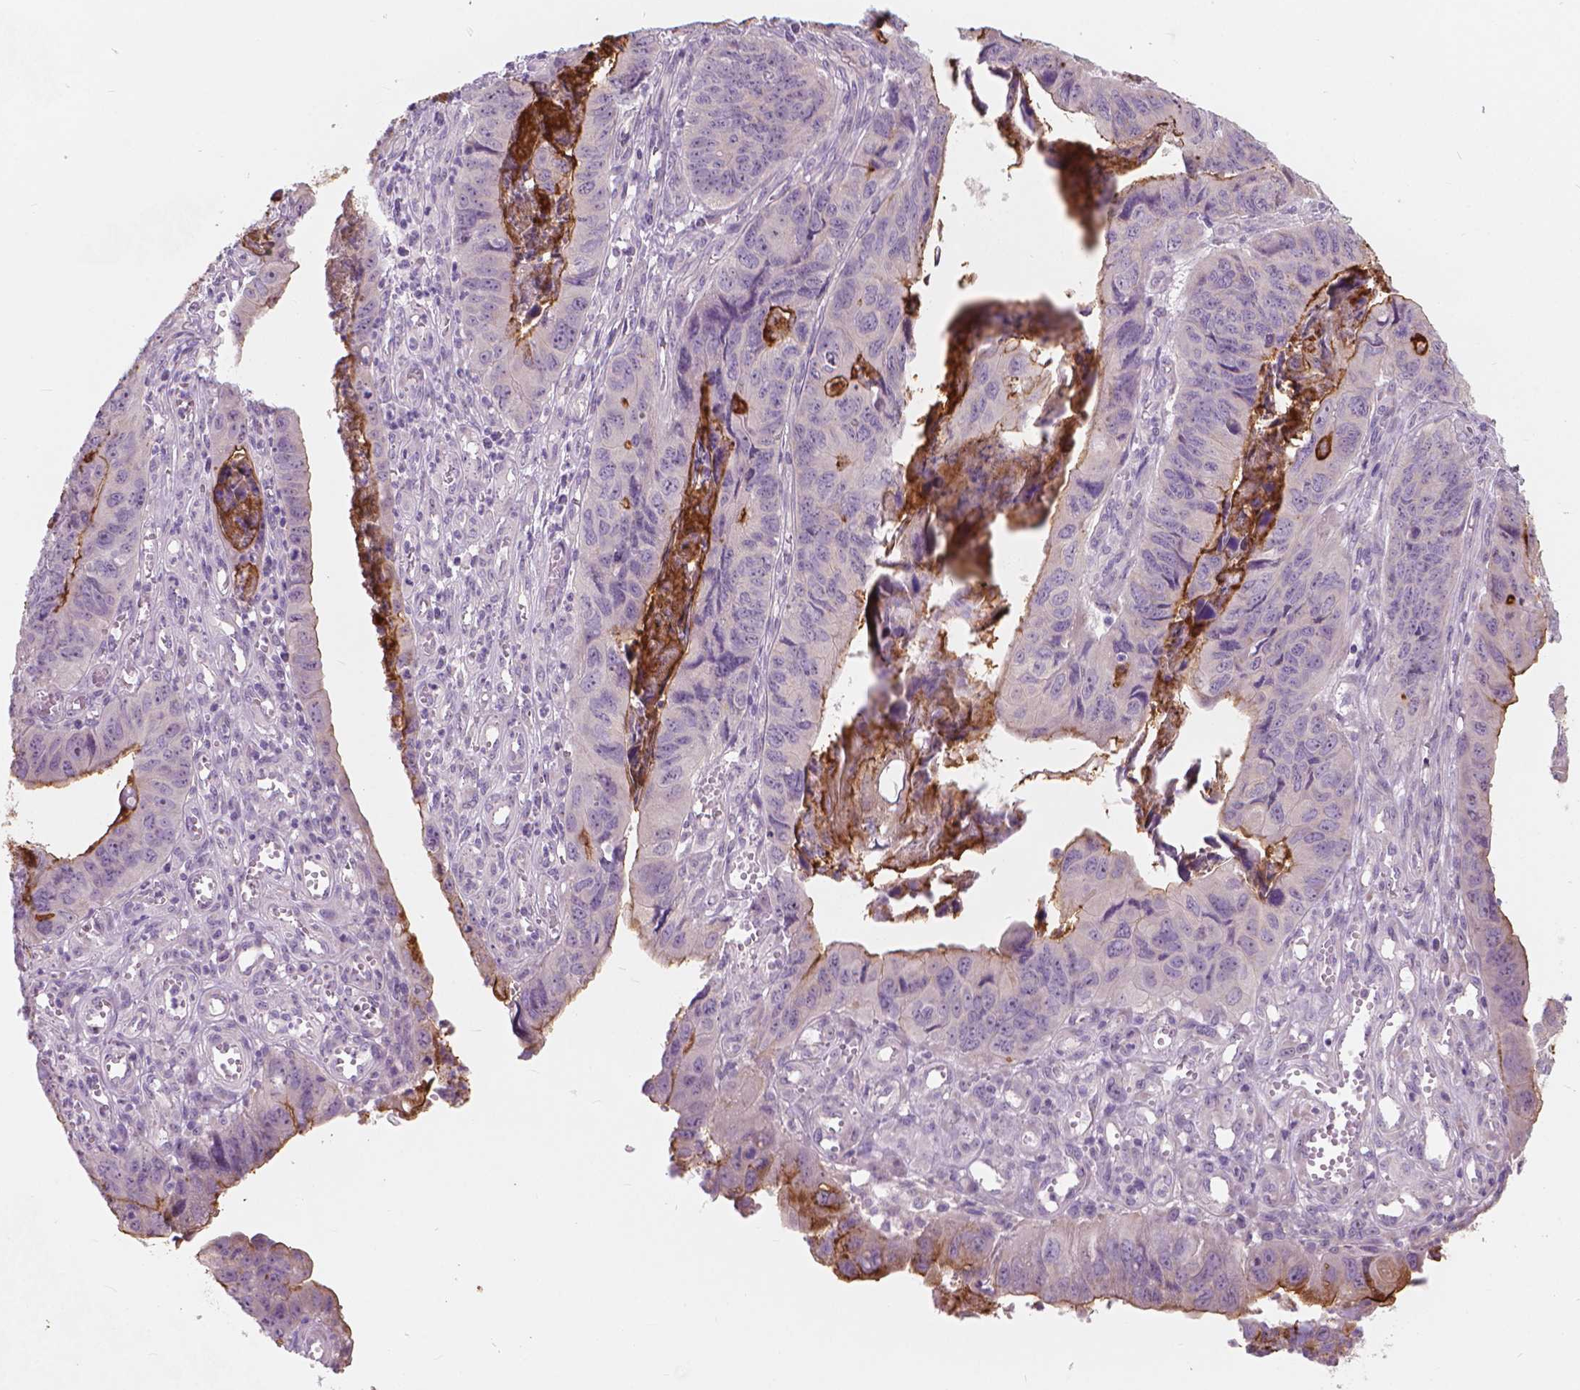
{"staining": {"intensity": "moderate", "quantity": "<25%", "location": "cytoplasmic/membranous"}, "tissue": "stomach cancer", "cell_type": "Tumor cells", "image_type": "cancer", "snomed": [{"axis": "morphology", "description": "Adenocarcinoma, NOS"}, {"axis": "topography", "description": "Stomach, lower"}], "caption": "Immunohistochemistry (IHC) photomicrograph of human stomach adenocarcinoma stained for a protein (brown), which exhibits low levels of moderate cytoplasmic/membranous staining in about <25% of tumor cells.", "gene": "GPRC5A", "patient": {"sex": "male", "age": 77}}